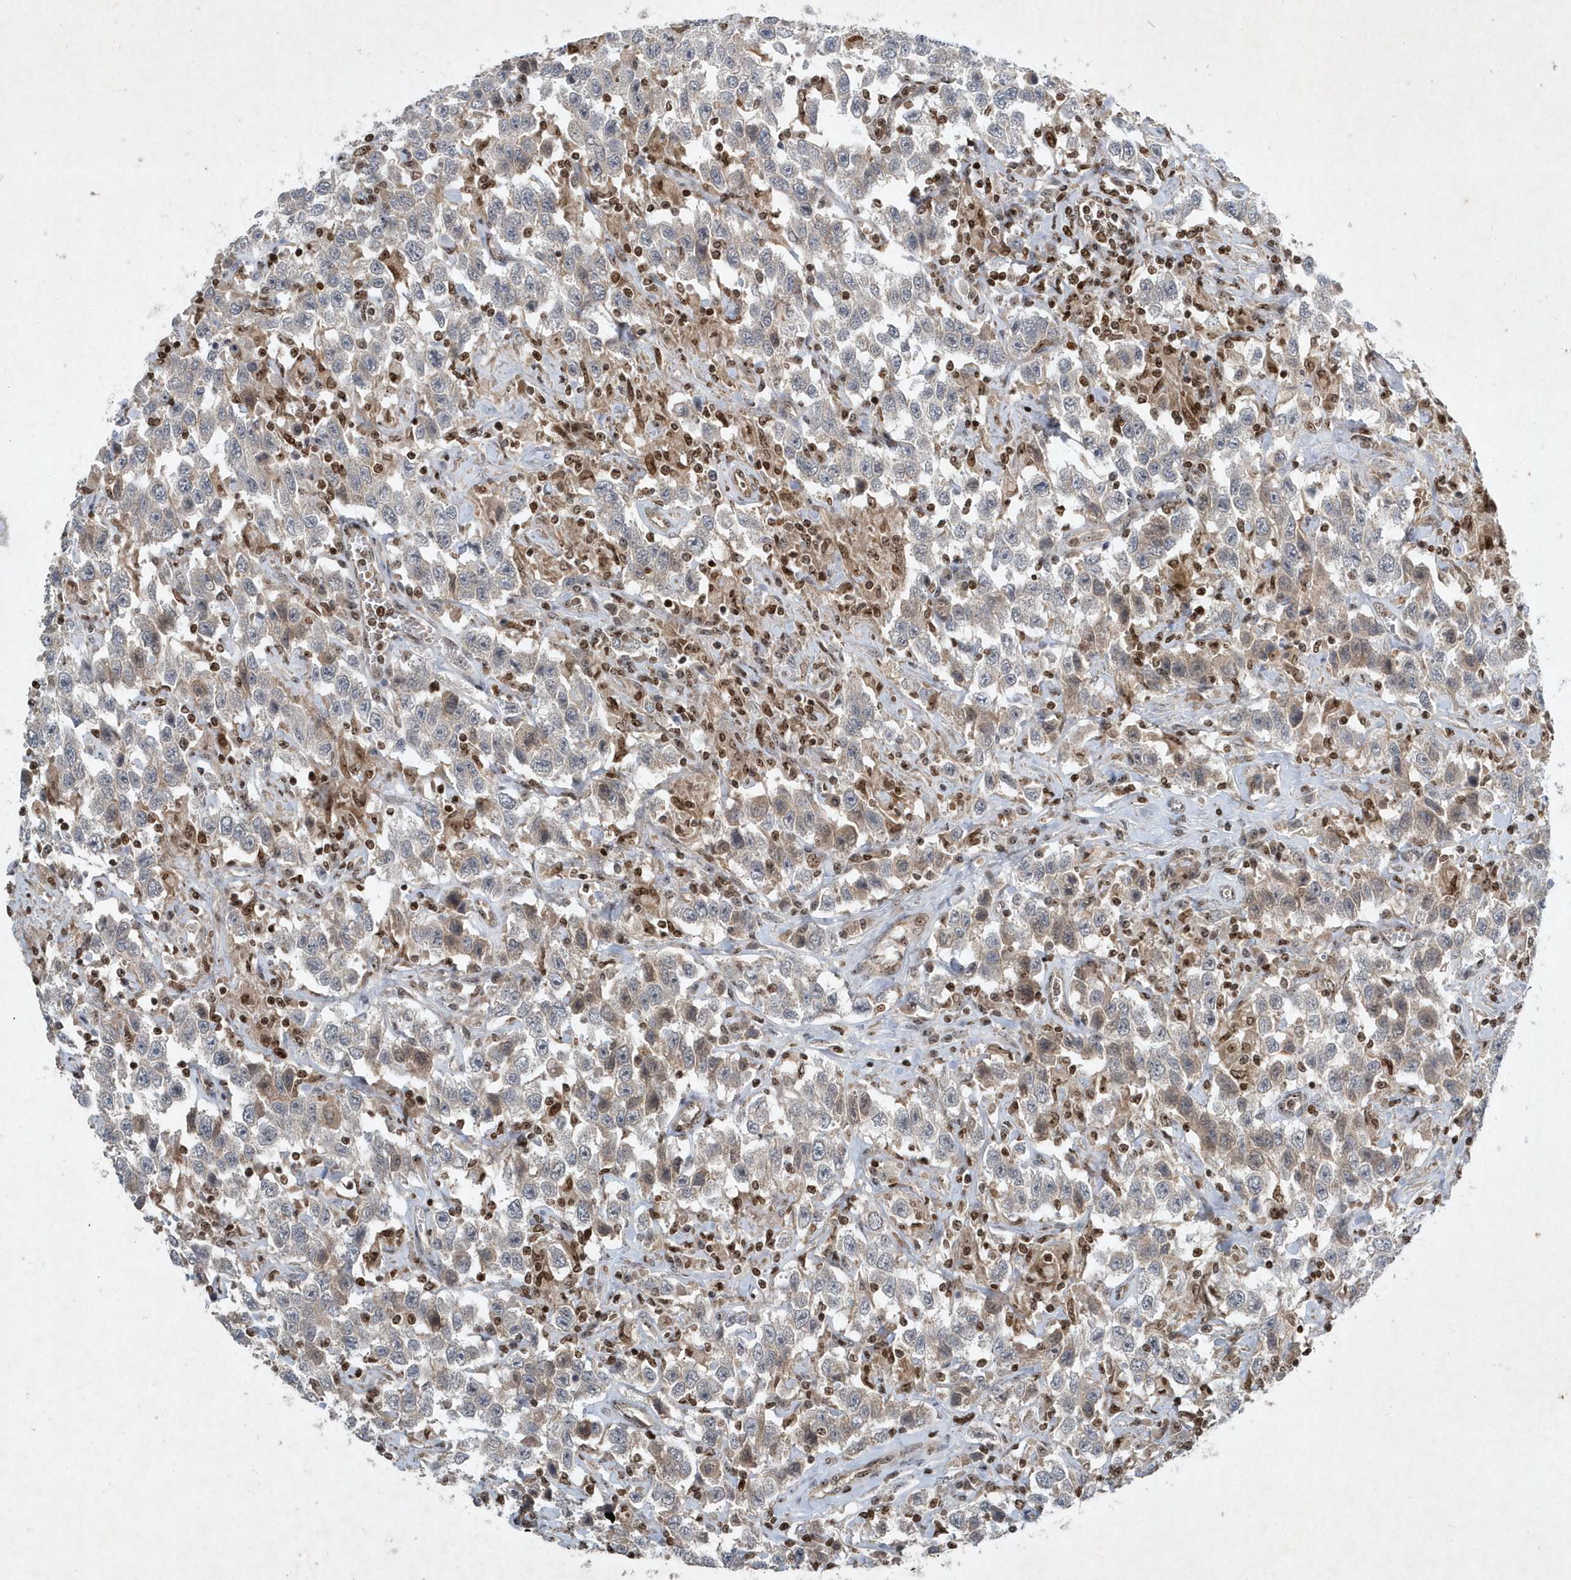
{"staining": {"intensity": "weak", "quantity": "<25%", "location": "cytoplasmic/membranous"}, "tissue": "testis cancer", "cell_type": "Tumor cells", "image_type": "cancer", "snomed": [{"axis": "morphology", "description": "Seminoma, NOS"}, {"axis": "topography", "description": "Testis"}], "caption": "A micrograph of human testis cancer is negative for staining in tumor cells.", "gene": "QTRT2", "patient": {"sex": "male", "age": 41}}